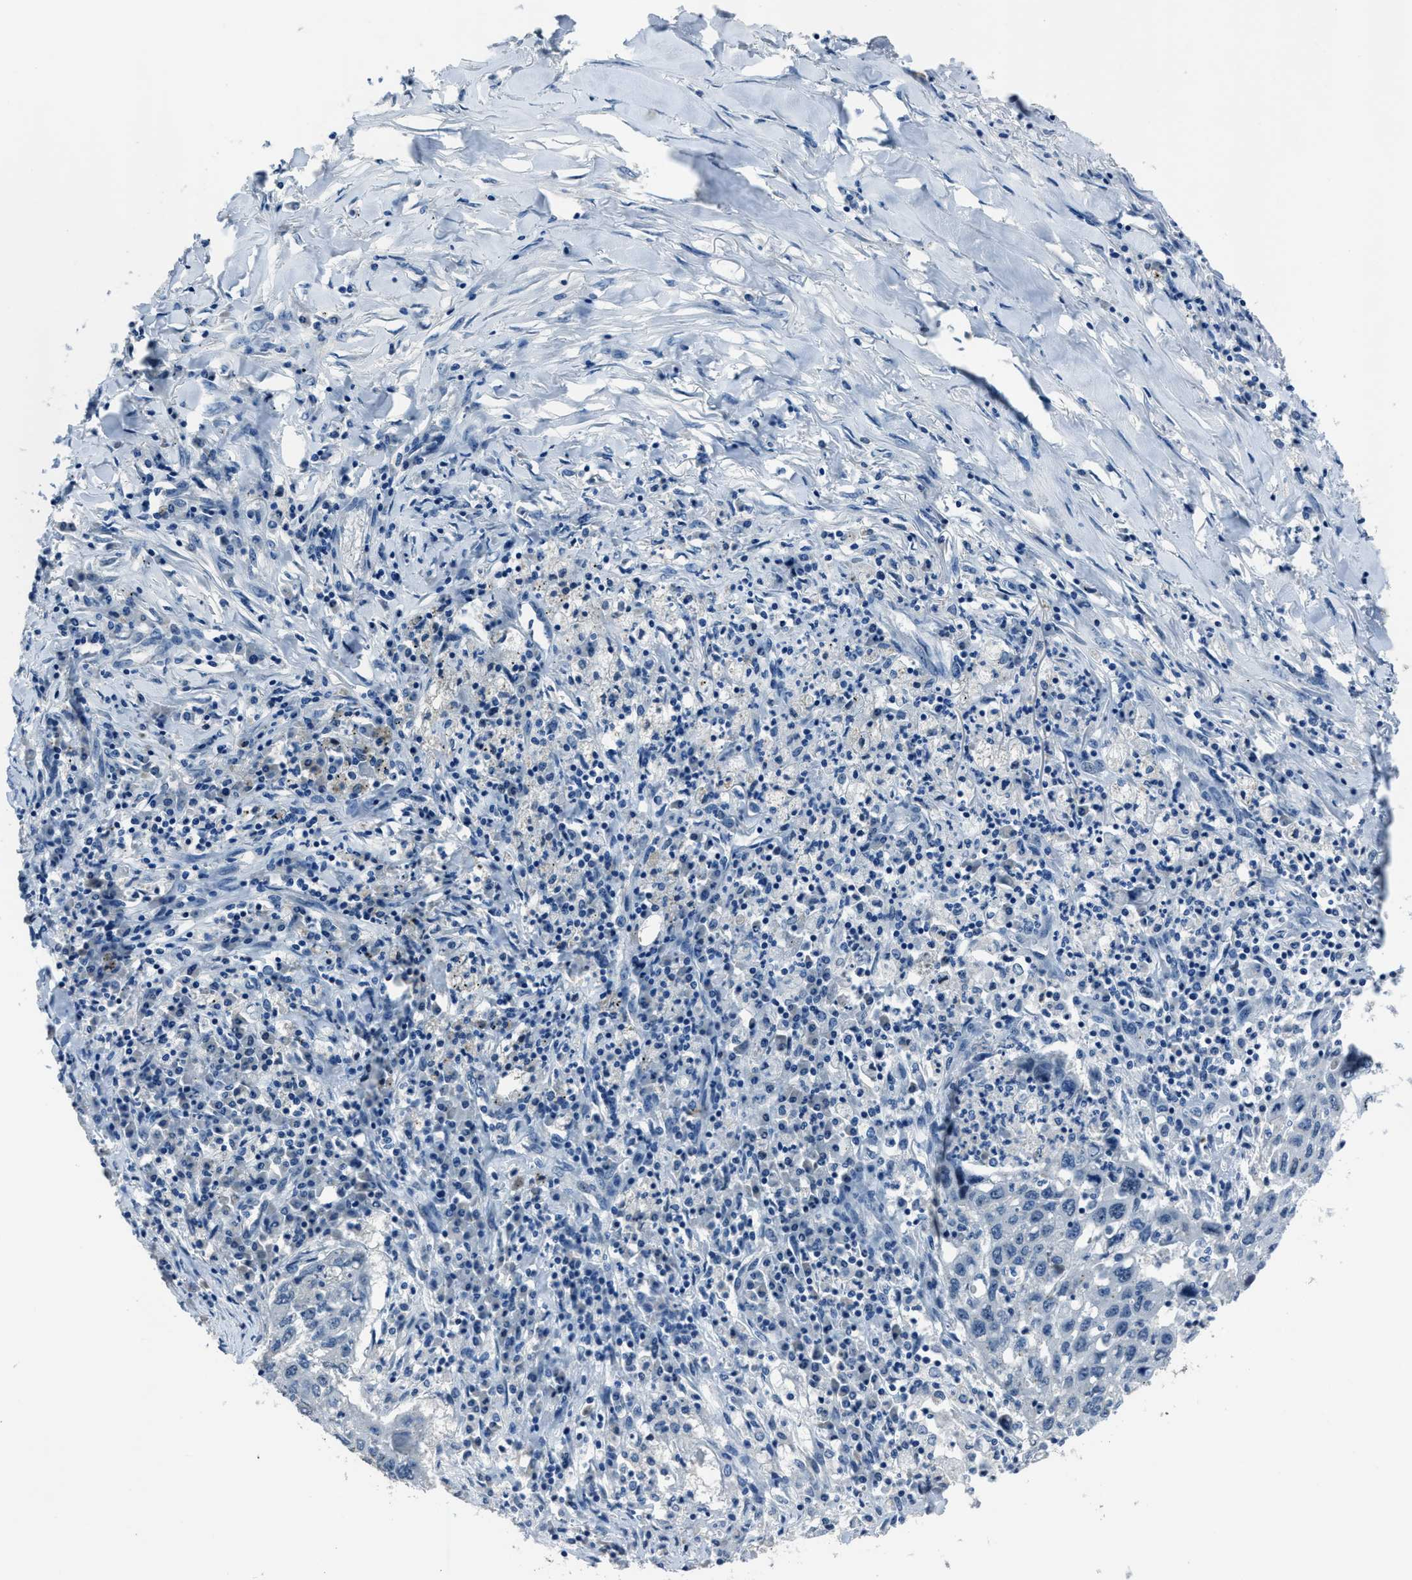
{"staining": {"intensity": "negative", "quantity": "none", "location": "none"}, "tissue": "lung cancer", "cell_type": "Tumor cells", "image_type": "cancer", "snomed": [{"axis": "morphology", "description": "Squamous cell carcinoma, NOS"}, {"axis": "topography", "description": "Lung"}], "caption": "Tumor cells are negative for protein expression in human squamous cell carcinoma (lung). (Immunohistochemistry (ihc), brightfield microscopy, high magnification).", "gene": "DUSP19", "patient": {"sex": "female", "age": 63}}